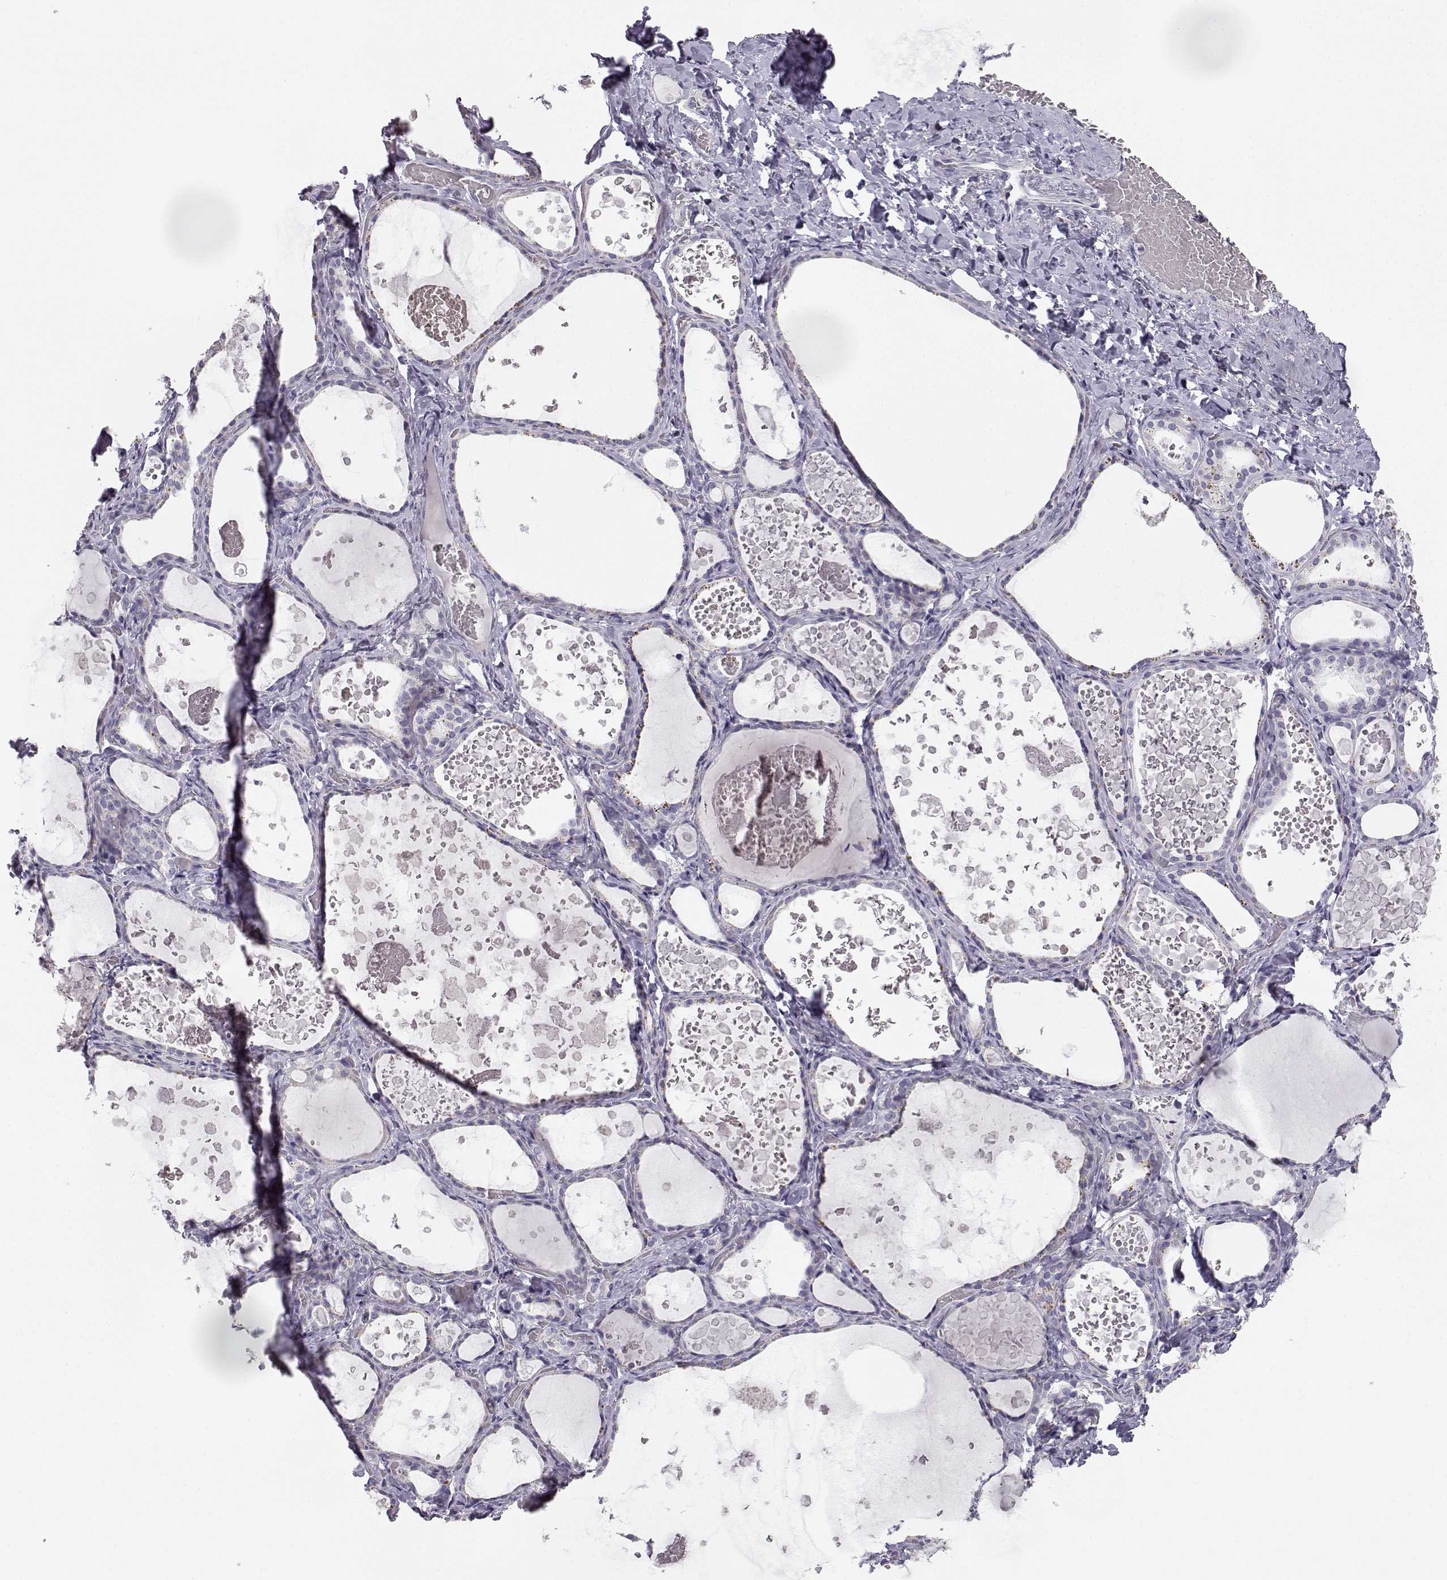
{"staining": {"intensity": "negative", "quantity": "none", "location": "none"}, "tissue": "thyroid gland", "cell_type": "Glandular cells", "image_type": "normal", "snomed": [{"axis": "morphology", "description": "Normal tissue, NOS"}, {"axis": "topography", "description": "Thyroid gland"}], "caption": "High power microscopy photomicrograph of an immunohistochemistry (IHC) micrograph of normal thyroid gland, revealing no significant expression in glandular cells. (IHC, brightfield microscopy, high magnification).", "gene": "MYCBPAP", "patient": {"sex": "female", "age": 56}}